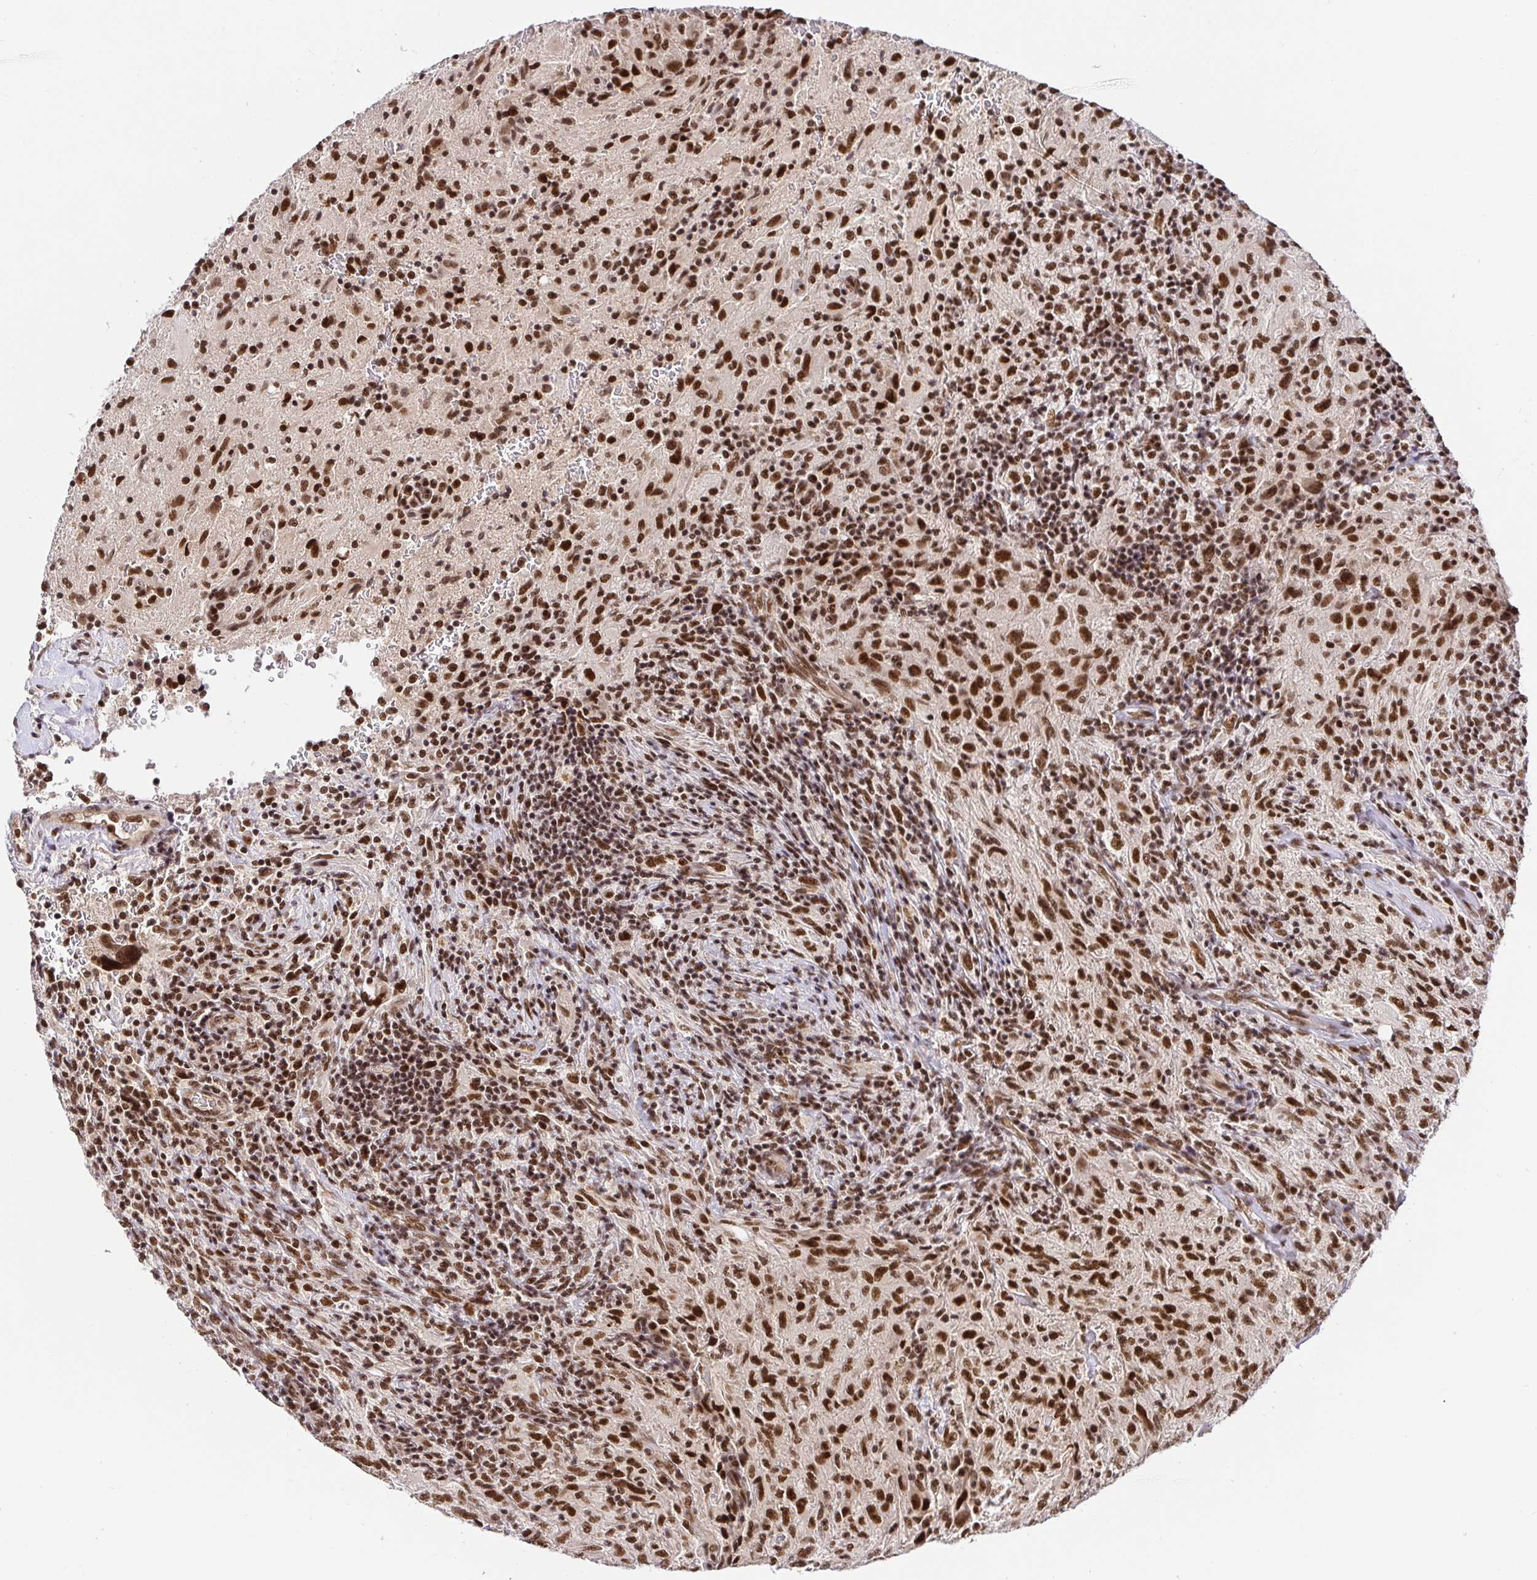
{"staining": {"intensity": "moderate", "quantity": ">75%", "location": "nuclear"}, "tissue": "glioma", "cell_type": "Tumor cells", "image_type": "cancer", "snomed": [{"axis": "morphology", "description": "Glioma, malignant, High grade"}, {"axis": "topography", "description": "Brain"}], "caption": "Tumor cells display moderate nuclear staining in about >75% of cells in glioma. (DAB IHC, brown staining for protein, blue staining for nuclei).", "gene": "USF1", "patient": {"sex": "male", "age": 68}}